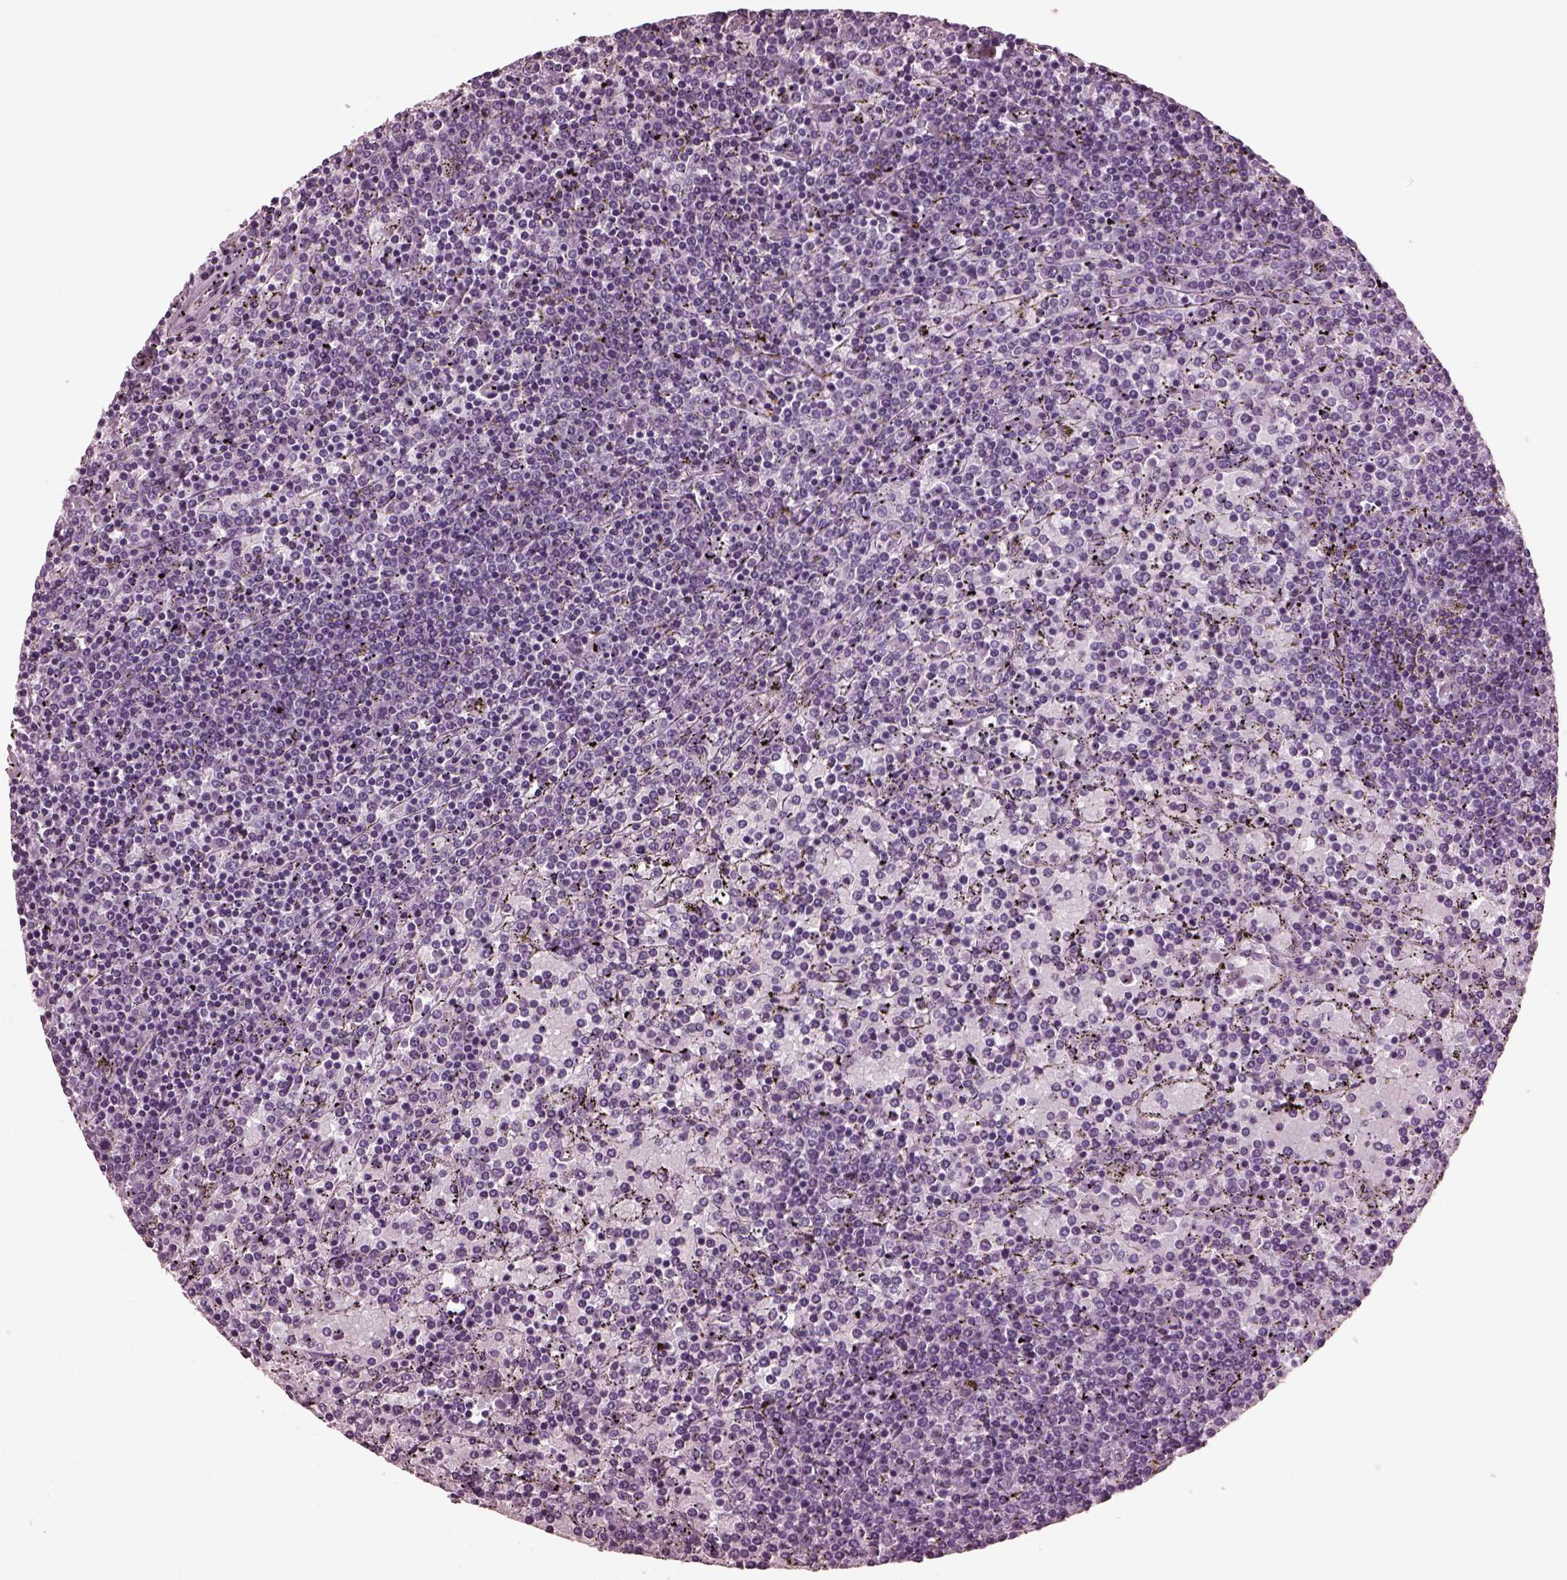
{"staining": {"intensity": "negative", "quantity": "none", "location": "none"}, "tissue": "lymphoma", "cell_type": "Tumor cells", "image_type": "cancer", "snomed": [{"axis": "morphology", "description": "Malignant lymphoma, non-Hodgkin's type, Low grade"}, {"axis": "topography", "description": "Spleen"}], "caption": "Histopathology image shows no significant protein staining in tumor cells of lymphoma. (Brightfield microscopy of DAB immunohistochemistry (IHC) at high magnification).", "gene": "MIB2", "patient": {"sex": "female", "age": 77}}